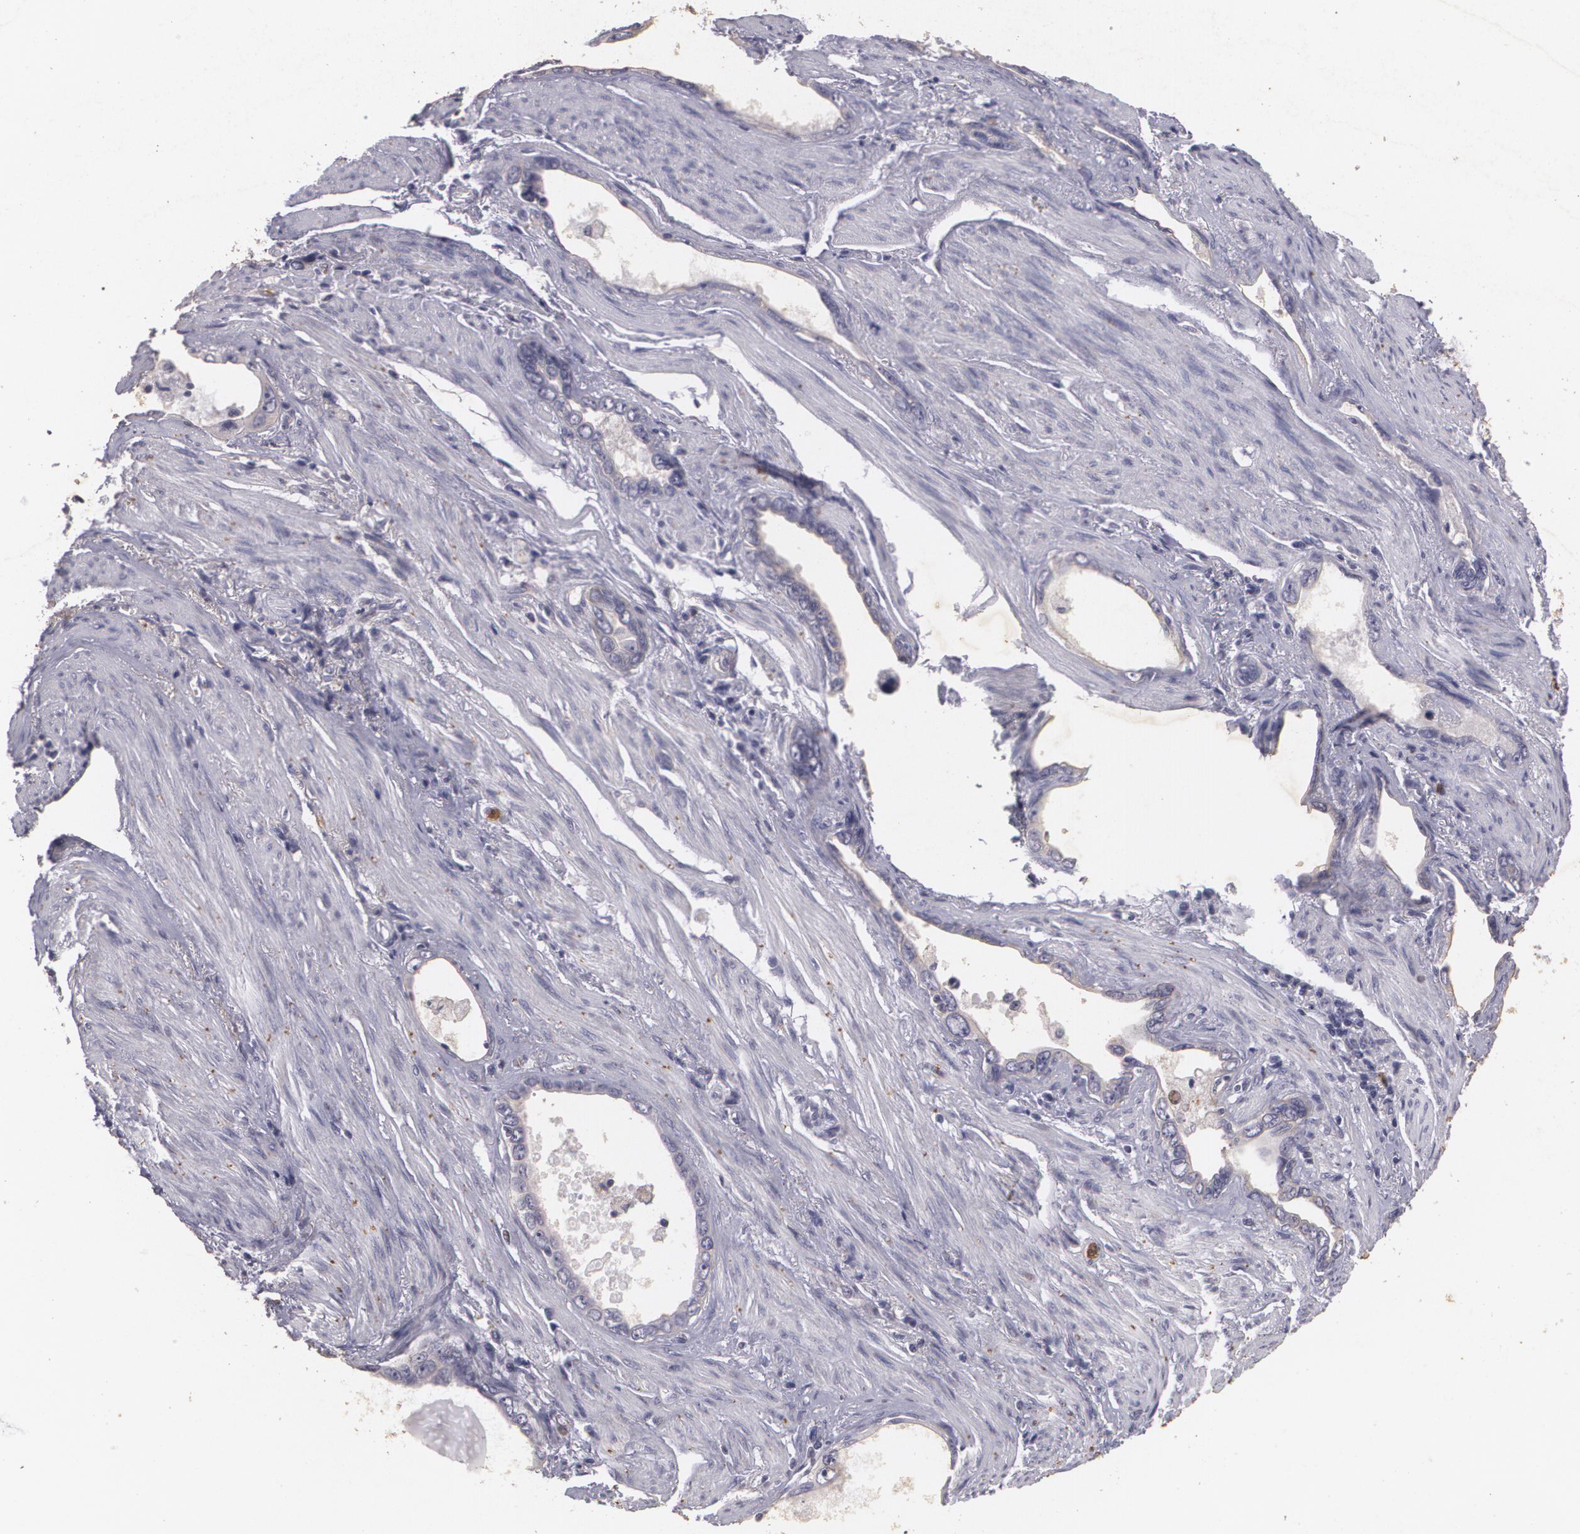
{"staining": {"intensity": "negative", "quantity": "none", "location": "none"}, "tissue": "stomach cancer", "cell_type": "Tumor cells", "image_type": "cancer", "snomed": [{"axis": "morphology", "description": "Adenocarcinoma, NOS"}, {"axis": "topography", "description": "Stomach"}], "caption": "This micrograph is of stomach cancer (adenocarcinoma) stained with immunohistochemistry to label a protein in brown with the nuclei are counter-stained blue. There is no staining in tumor cells.", "gene": "KCNA4", "patient": {"sex": "male", "age": 78}}